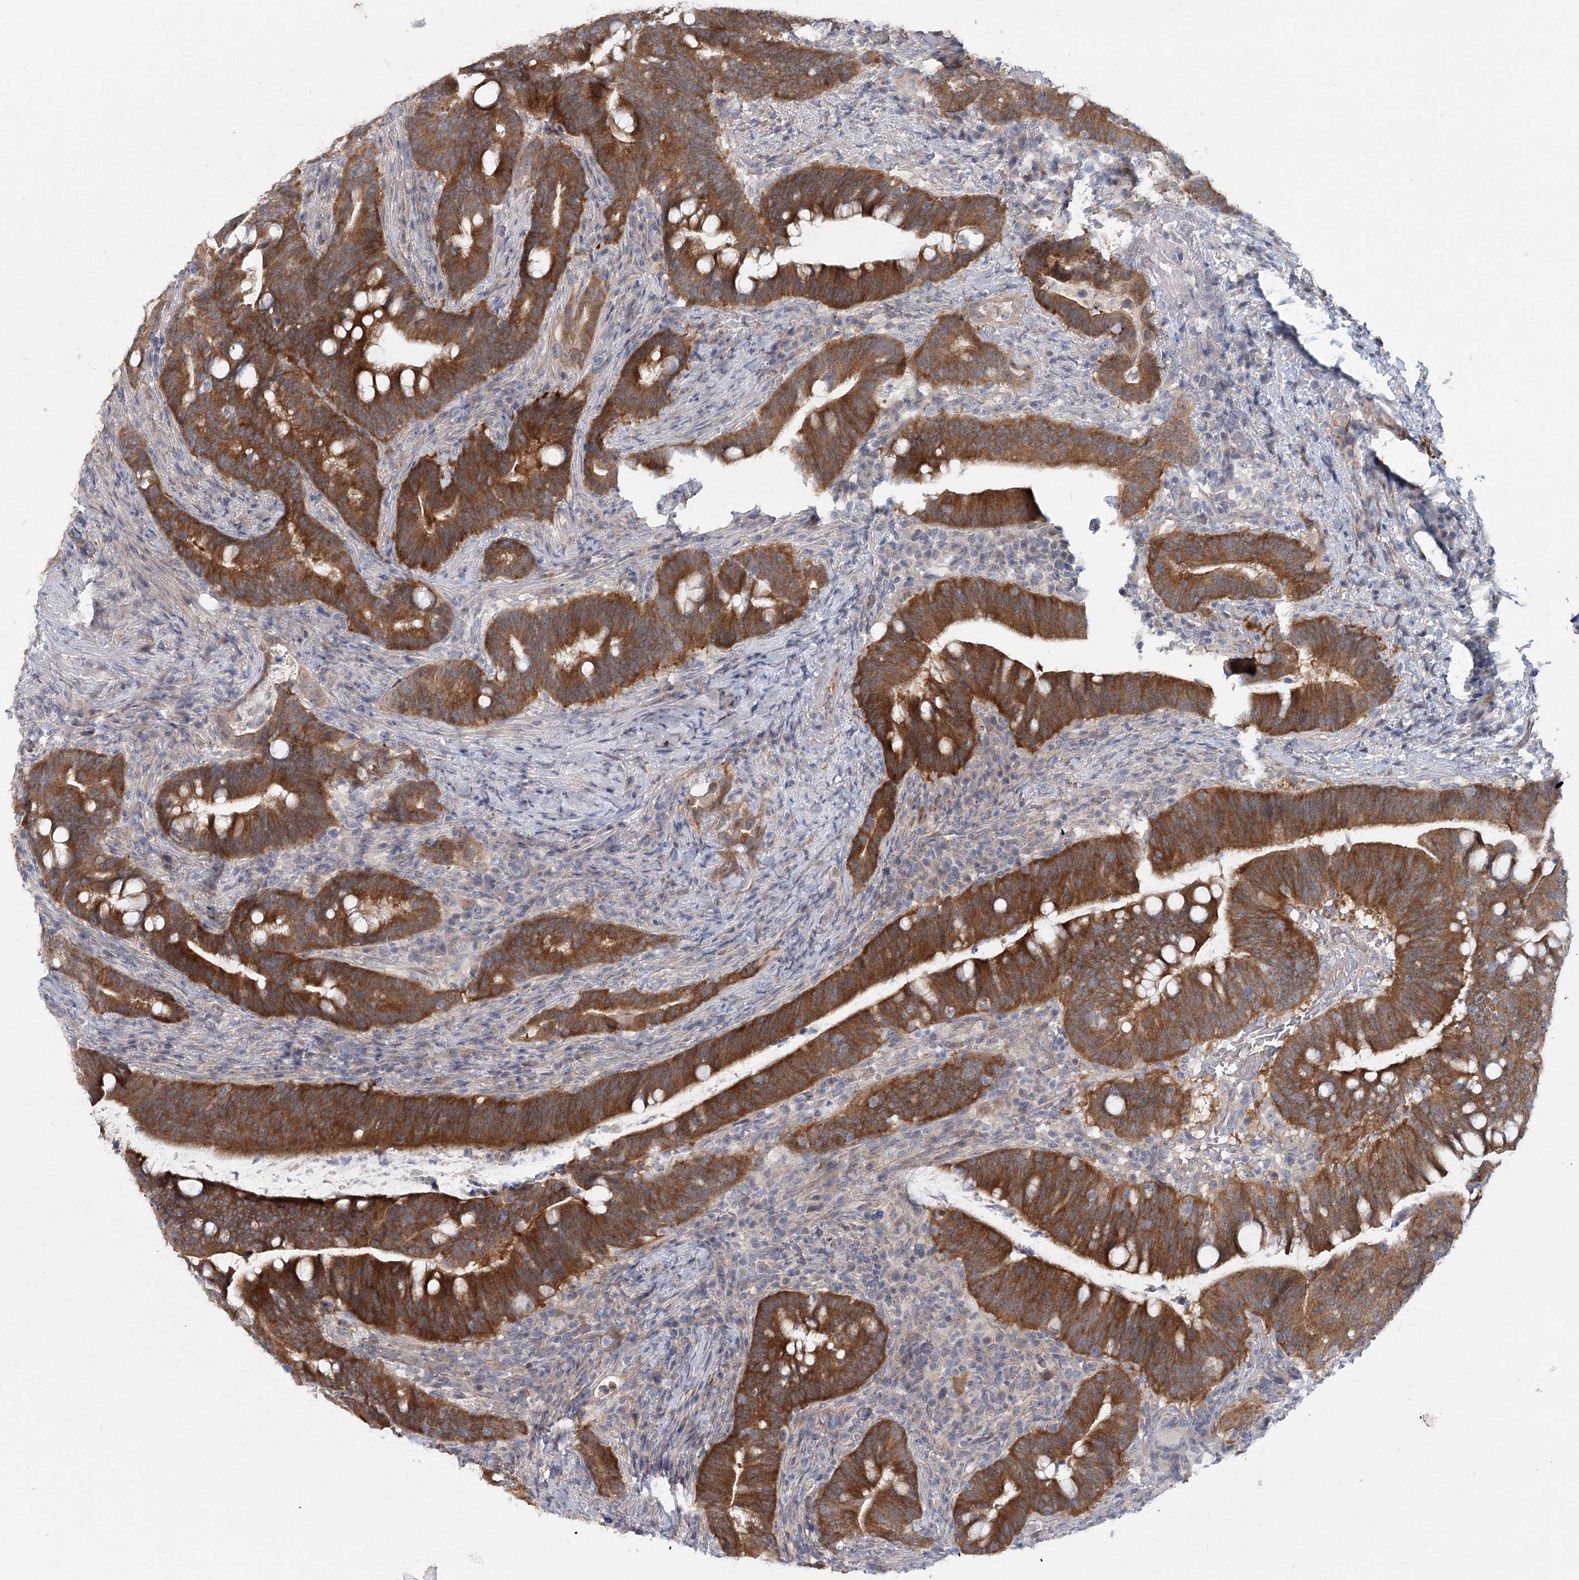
{"staining": {"intensity": "strong", "quantity": ">75%", "location": "cytoplasmic/membranous"}, "tissue": "colorectal cancer", "cell_type": "Tumor cells", "image_type": "cancer", "snomed": [{"axis": "morphology", "description": "Adenocarcinoma, NOS"}, {"axis": "topography", "description": "Colon"}], "caption": "Human colorectal cancer stained with a protein marker demonstrates strong staining in tumor cells.", "gene": "MAP3K13", "patient": {"sex": "female", "age": 66}}